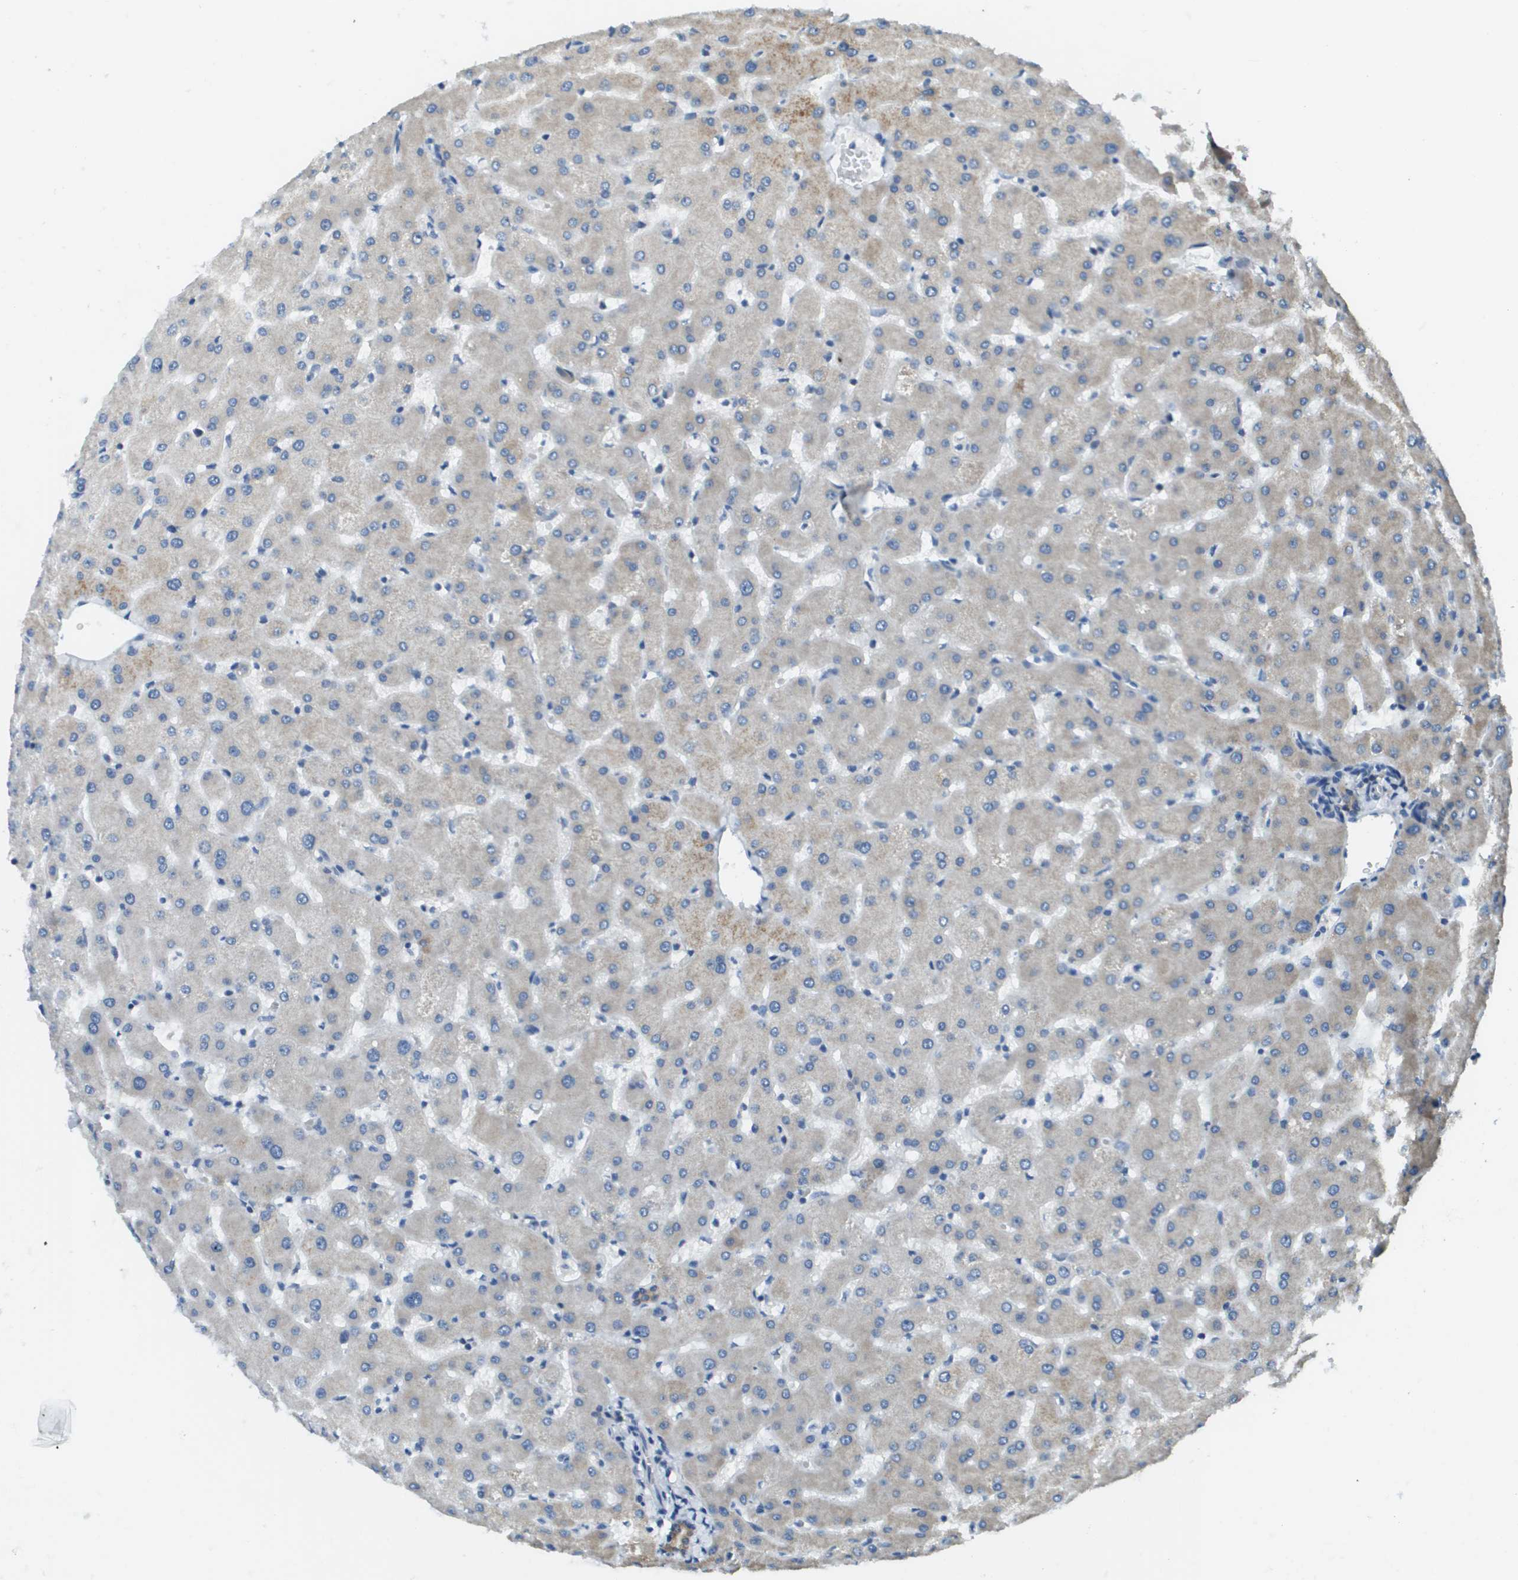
{"staining": {"intensity": "moderate", "quantity": ">75%", "location": "cytoplasmic/membranous"}, "tissue": "liver", "cell_type": "Cholangiocytes", "image_type": "normal", "snomed": [{"axis": "morphology", "description": "Normal tissue, NOS"}, {"axis": "topography", "description": "Liver"}], "caption": "Liver stained with DAB IHC exhibits medium levels of moderate cytoplasmic/membranous staining in about >75% of cholangiocytes.", "gene": "CDKN2C", "patient": {"sex": "female", "age": 63}}